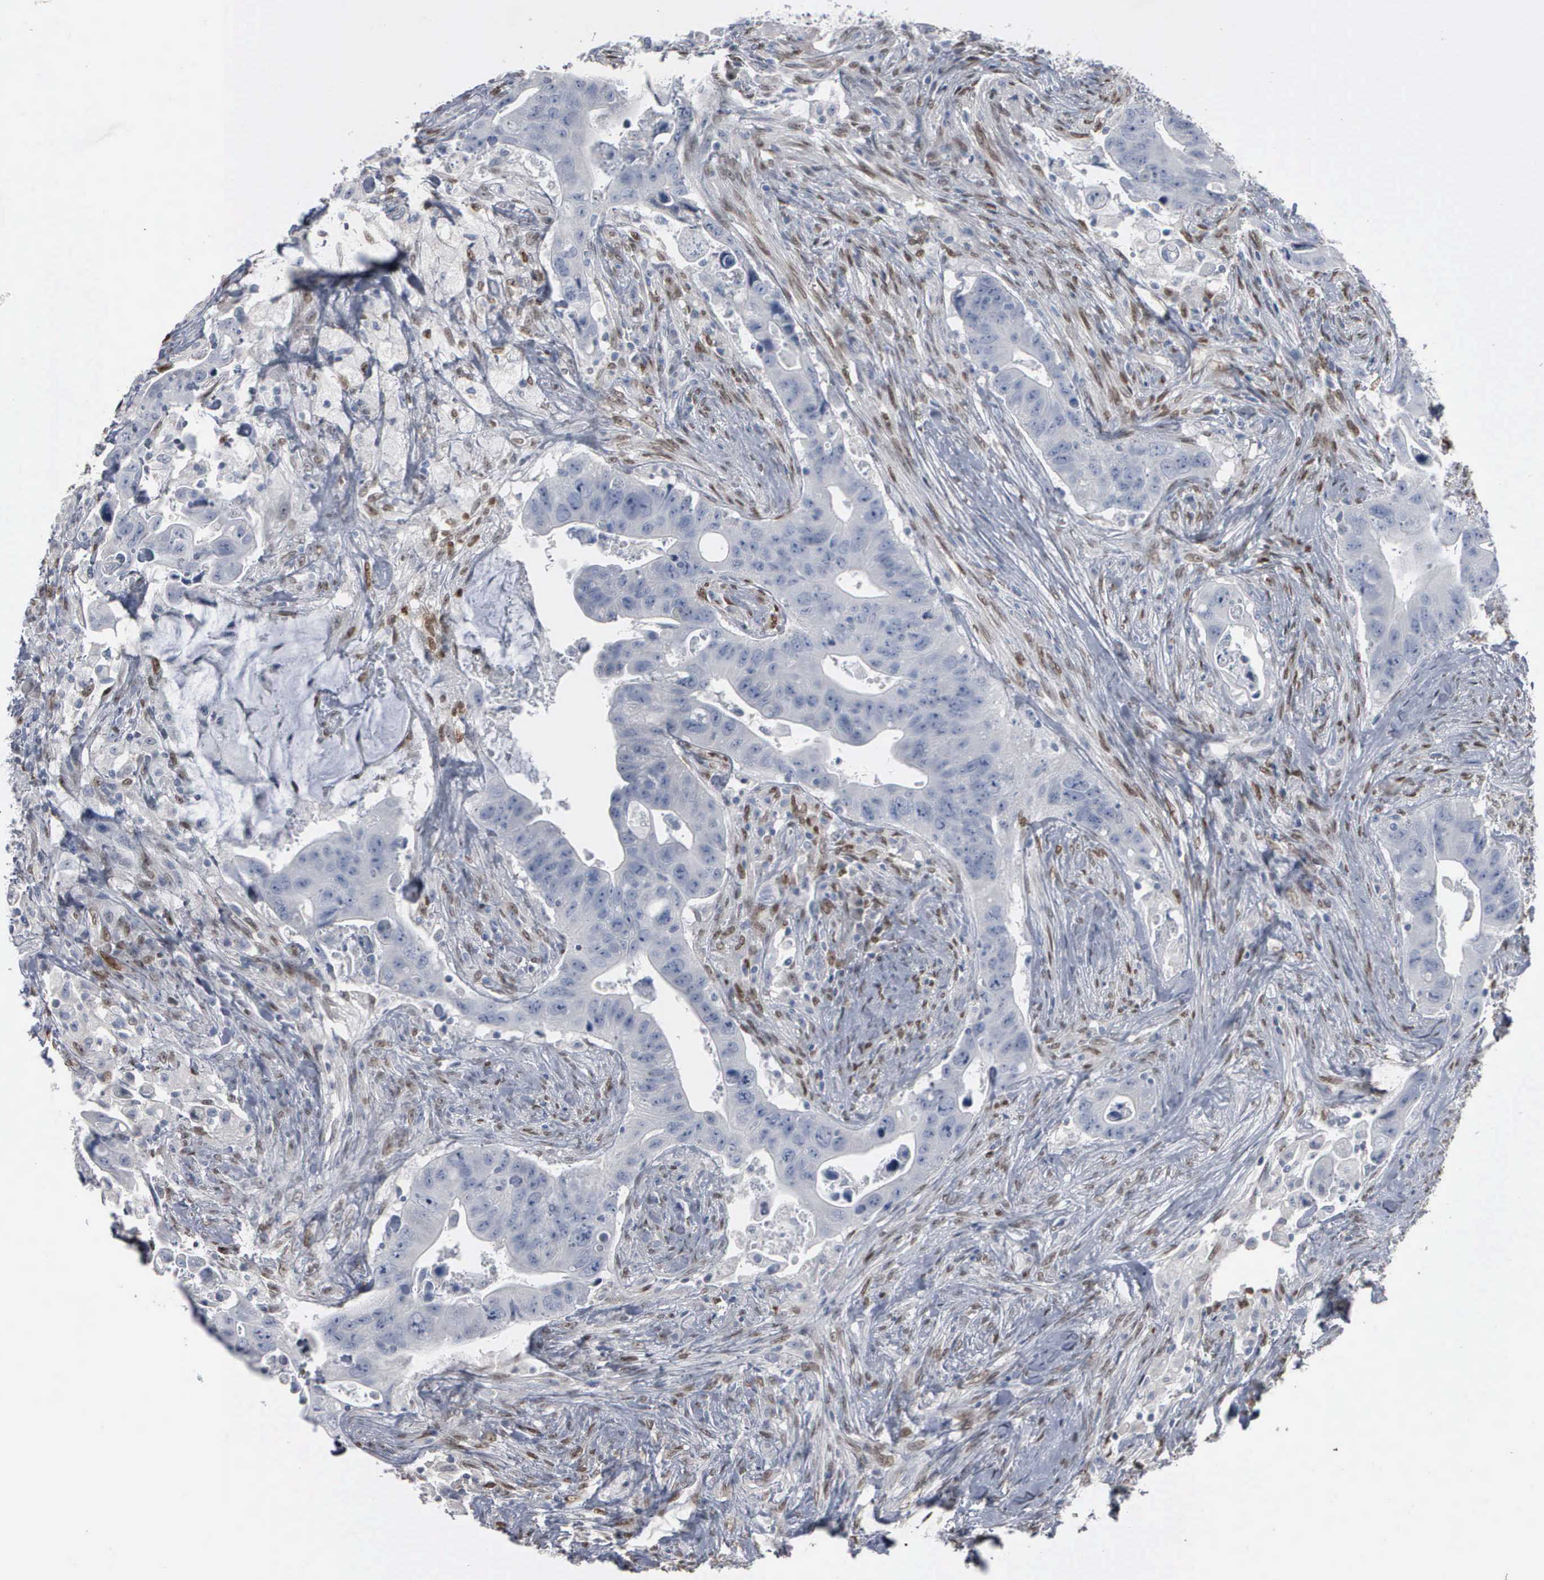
{"staining": {"intensity": "negative", "quantity": "none", "location": "none"}, "tissue": "colorectal cancer", "cell_type": "Tumor cells", "image_type": "cancer", "snomed": [{"axis": "morphology", "description": "Adenocarcinoma, NOS"}, {"axis": "topography", "description": "Rectum"}], "caption": "Immunohistochemistry photomicrograph of human colorectal cancer (adenocarcinoma) stained for a protein (brown), which shows no staining in tumor cells. (Stains: DAB (3,3'-diaminobenzidine) IHC with hematoxylin counter stain, Microscopy: brightfield microscopy at high magnification).", "gene": "FGF2", "patient": {"sex": "female", "age": 71}}